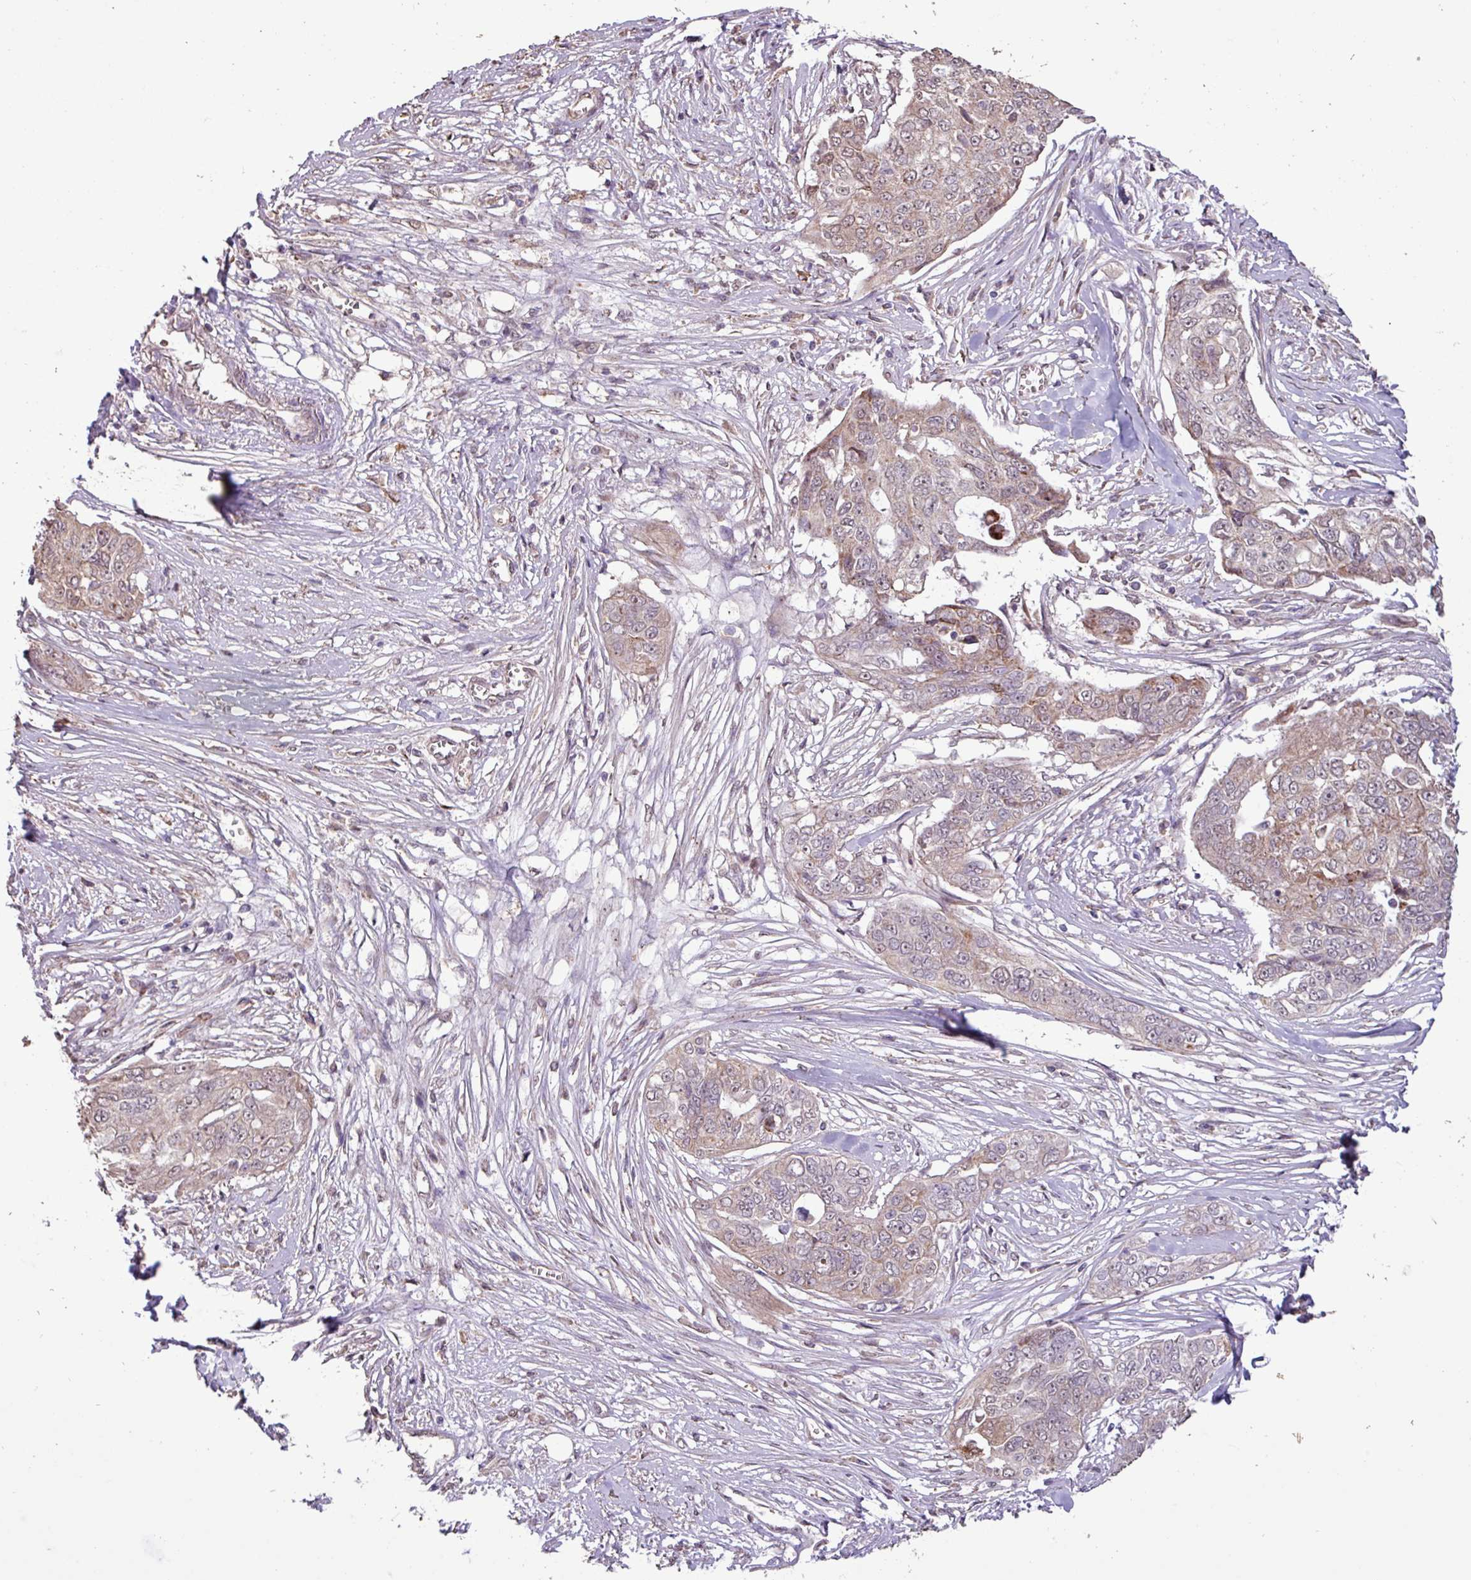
{"staining": {"intensity": "weak", "quantity": "25%-75%", "location": "cytoplasmic/membranous"}, "tissue": "ovarian cancer", "cell_type": "Tumor cells", "image_type": "cancer", "snomed": [{"axis": "morphology", "description": "Carcinoma, endometroid"}, {"axis": "topography", "description": "Ovary"}], "caption": "High-power microscopy captured an IHC image of endometroid carcinoma (ovarian), revealing weak cytoplasmic/membranous staining in about 25%-75% of tumor cells. (brown staining indicates protein expression, while blue staining denotes nuclei).", "gene": "L3MBTL3", "patient": {"sex": "female", "age": 70}}